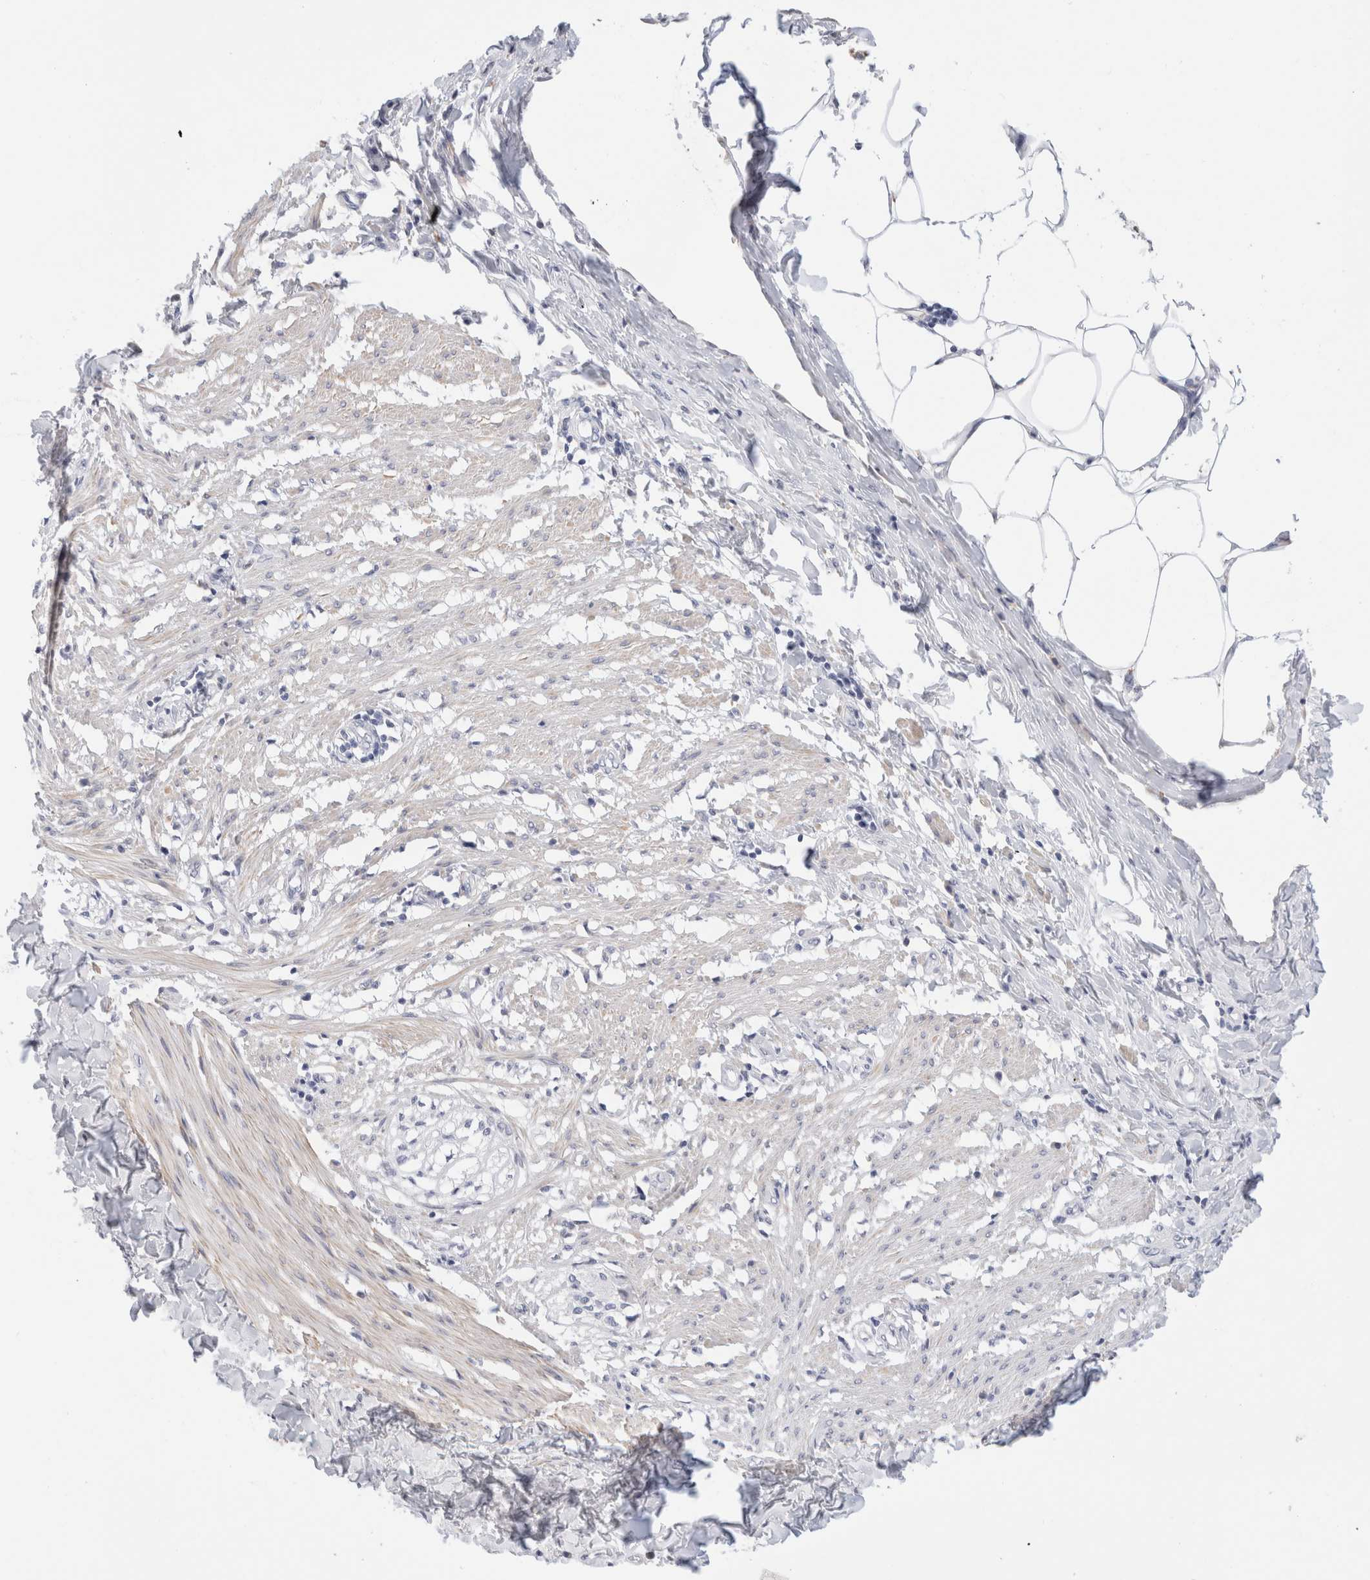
{"staining": {"intensity": "negative", "quantity": "none", "location": "none"}, "tissue": "smooth muscle", "cell_type": "Smooth muscle cells", "image_type": "normal", "snomed": [{"axis": "morphology", "description": "Normal tissue, NOS"}, {"axis": "morphology", "description": "Adenocarcinoma, NOS"}, {"axis": "topography", "description": "Smooth muscle"}, {"axis": "topography", "description": "Colon"}], "caption": "A high-resolution photomicrograph shows IHC staining of benign smooth muscle, which shows no significant positivity in smooth muscle cells. The staining was performed using DAB (3,3'-diaminobenzidine) to visualize the protein expression in brown, while the nuclei were stained in blue with hematoxylin (Magnification: 20x).", "gene": "ADAM30", "patient": {"sex": "male", "age": 14}}